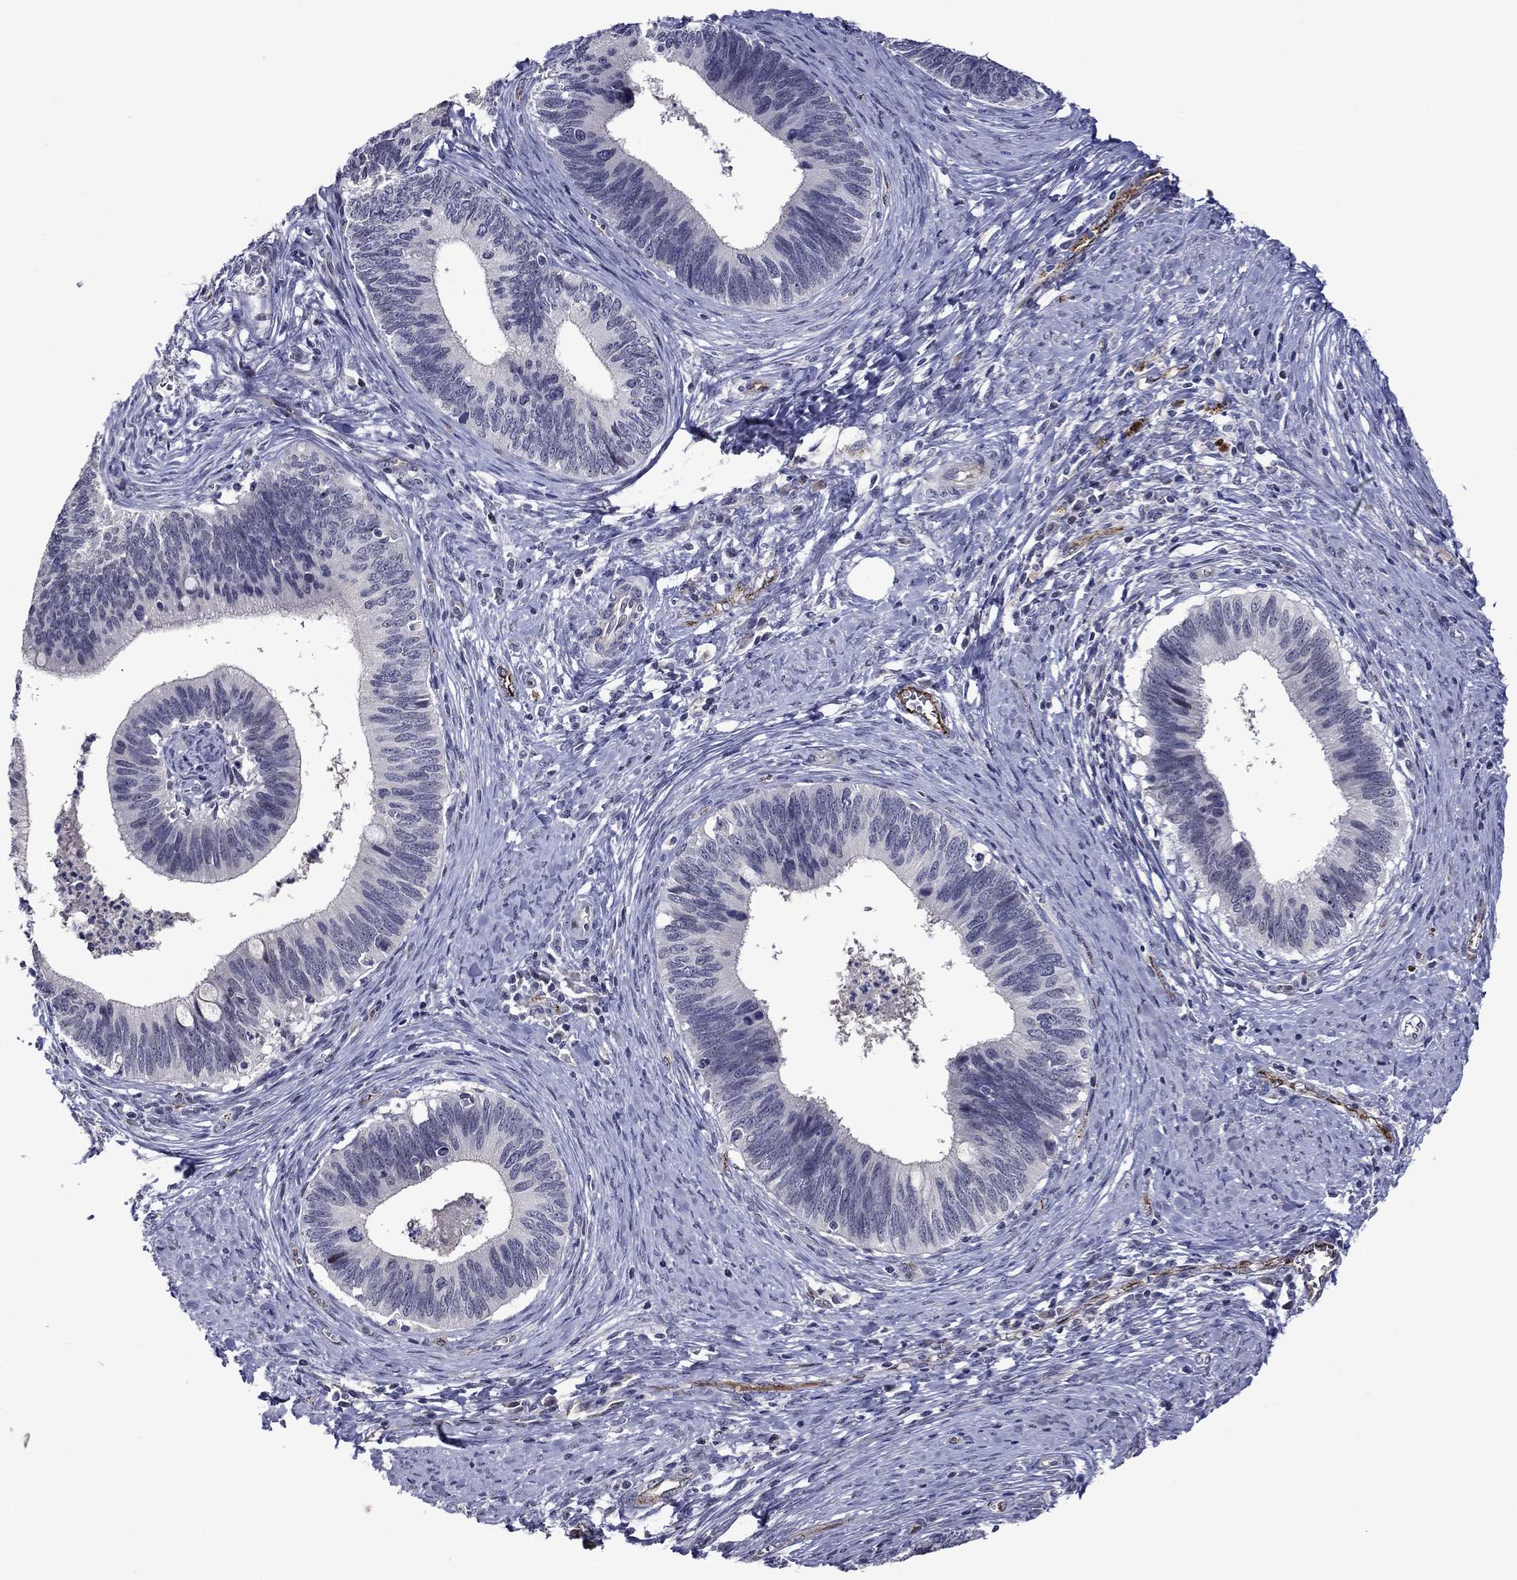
{"staining": {"intensity": "negative", "quantity": "none", "location": "none"}, "tissue": "cervical cancer", "cell_type": "Tumor cells", "image_type": "cancer", "snomed": [{"axis": "morphology", "description": "Adenocarcinoma, NOS"}, {"axis": "topography", "description": "Cervix"}], "caption": "Immunohistochemistry of cervical adenocarcinoma demonstrates no staining in tumor cells.", "gene": "SLITRK1", "patient": {"sex": "female", "age": 42}}